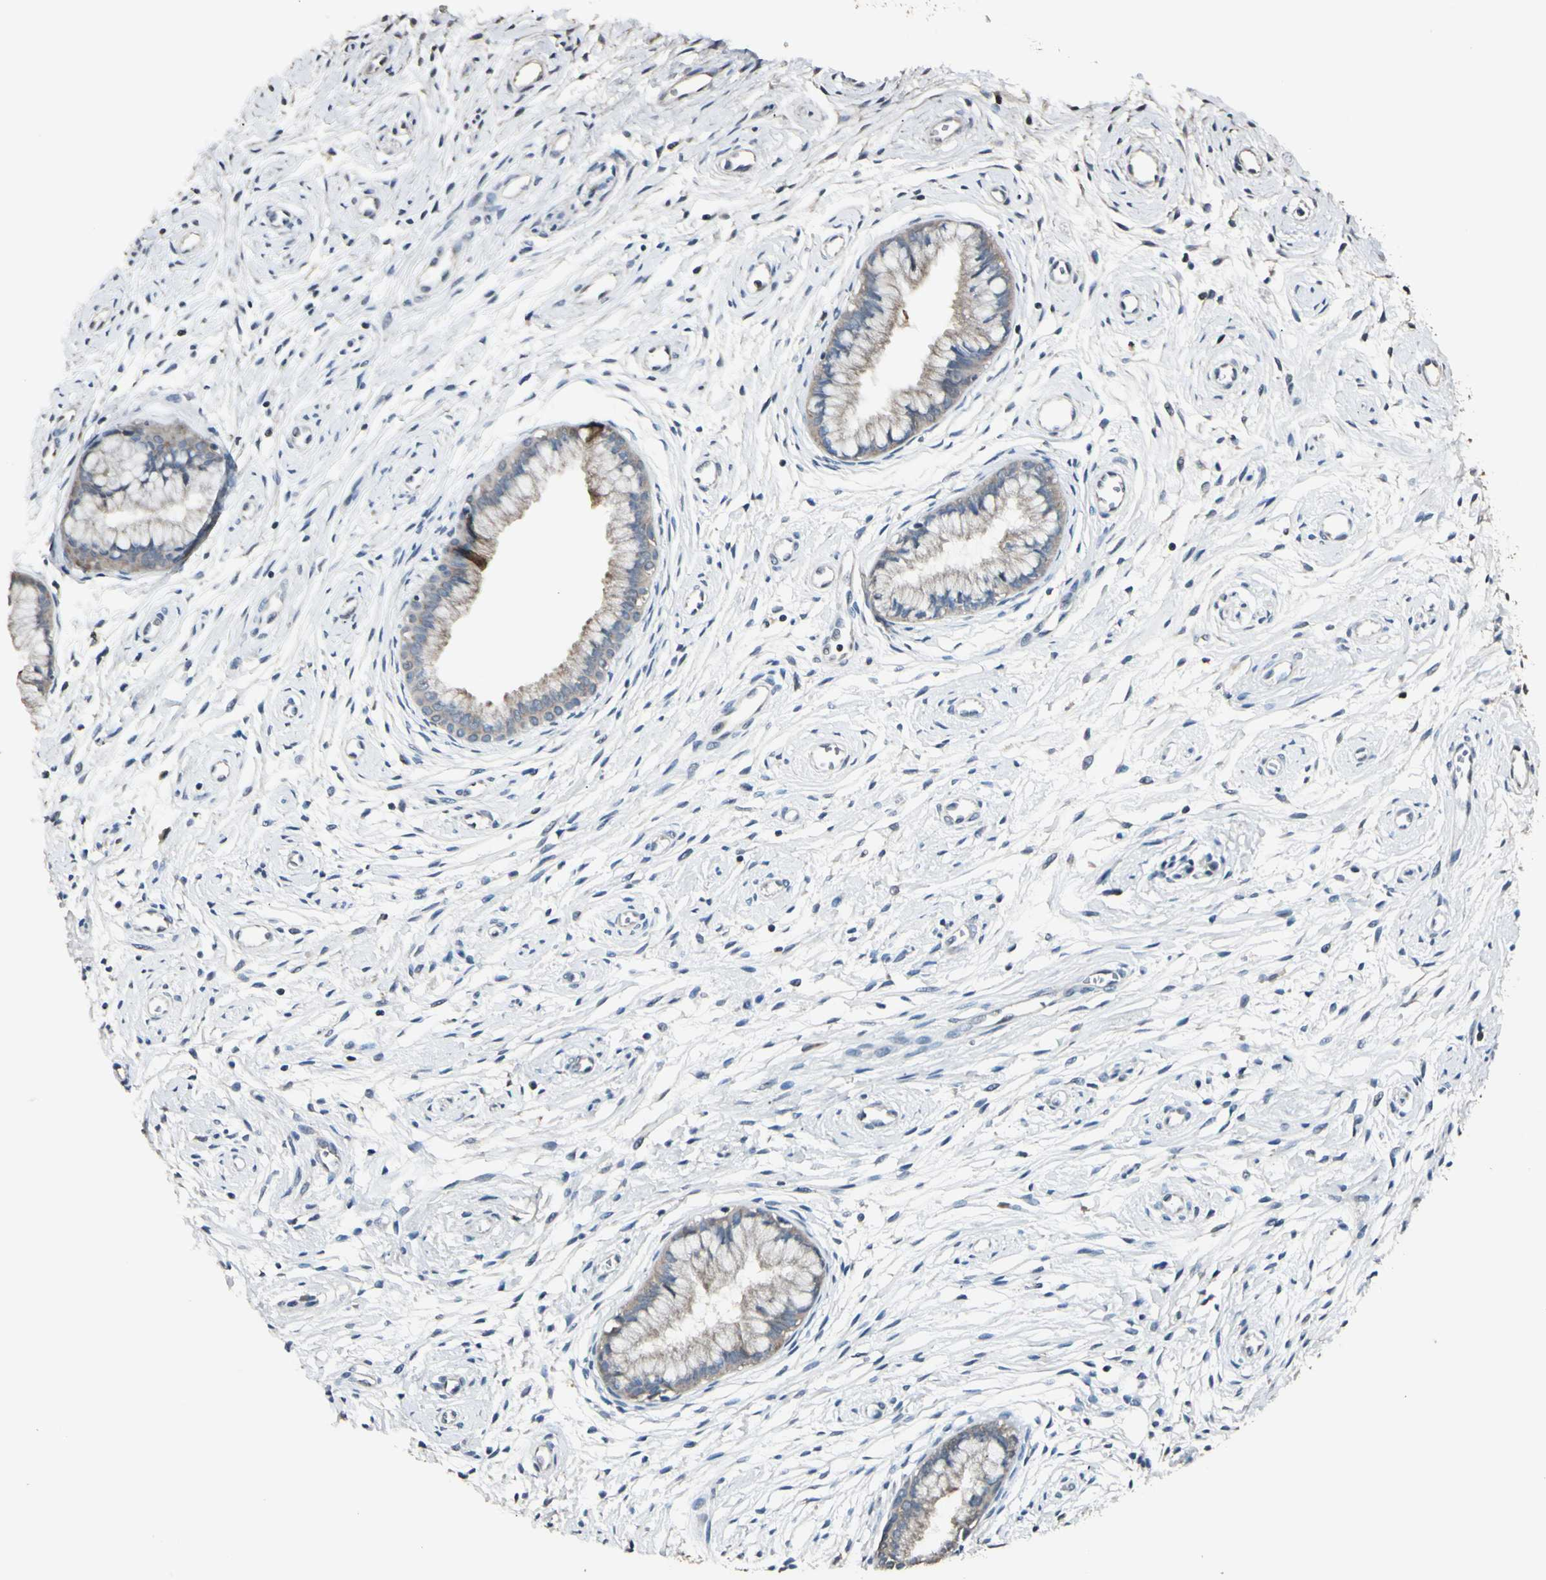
{"staining": {"intensity": "weak", "quantity": "25%-75%", "location": "cytoplasmic/membranous"}, "tissue": "cervix", "cell_type": "Glandular cells", "image_type": "normal", "snomed": [{"axis": "morphology", "description": "Normal tissue, NOS"}, {"axis": "topography", "description": "Cervix"}], "caption": "A low amount of weak cytoplasmic/membranous positivity is present in about 25%-75% of glandular cells in benign cervix. The protein is shown in brown color, while the nuclei are stained blue.", "gene": "MAP3K7", "patient": {"sex": "female", "age": 39}}